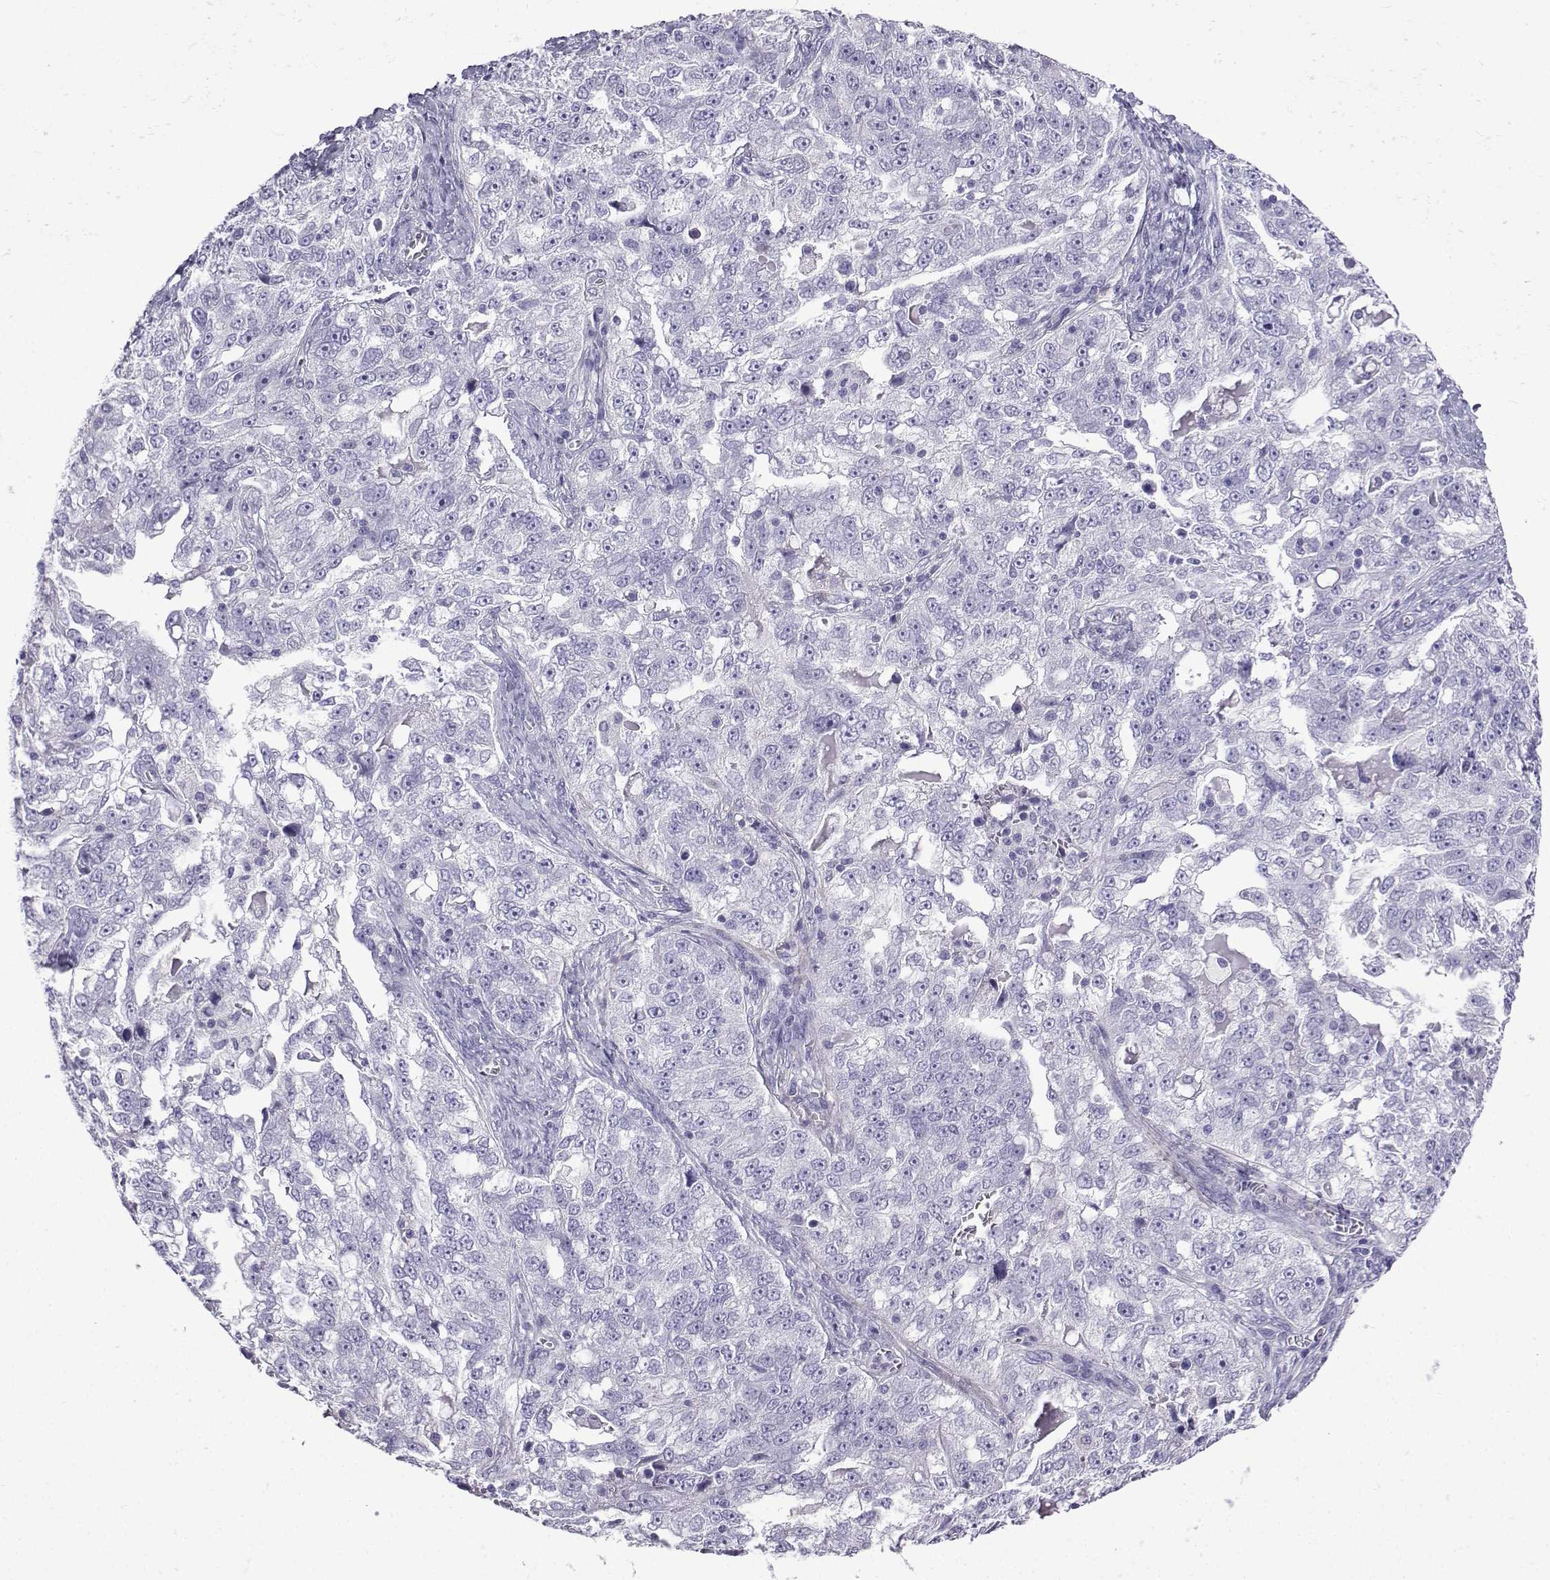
{"staining": {"intensity": "negative", "quantity": "none", "location": "none"}, "tissue": "ovarian cancer", "cell_type": "Tumor cells", "image_type": "cancer", "snomed": [{"axis": "morphology", "description": "Cystadenocarcinoma, serous, NOS"}, {"axis": "topography", "description": "Ovary"}], "caption": "Tumor cells are negative for brown protein staining in ovarian cancer (serous cystadenocarcinoma). Brightfield microscopy of IHC stained with DAB (3,3'-diaminobenzidine) (brown) and hematoxylin (blue), captured at high magnification.", "gene": "KCNF1", "patient": {"sex": "female", "age": 51}}